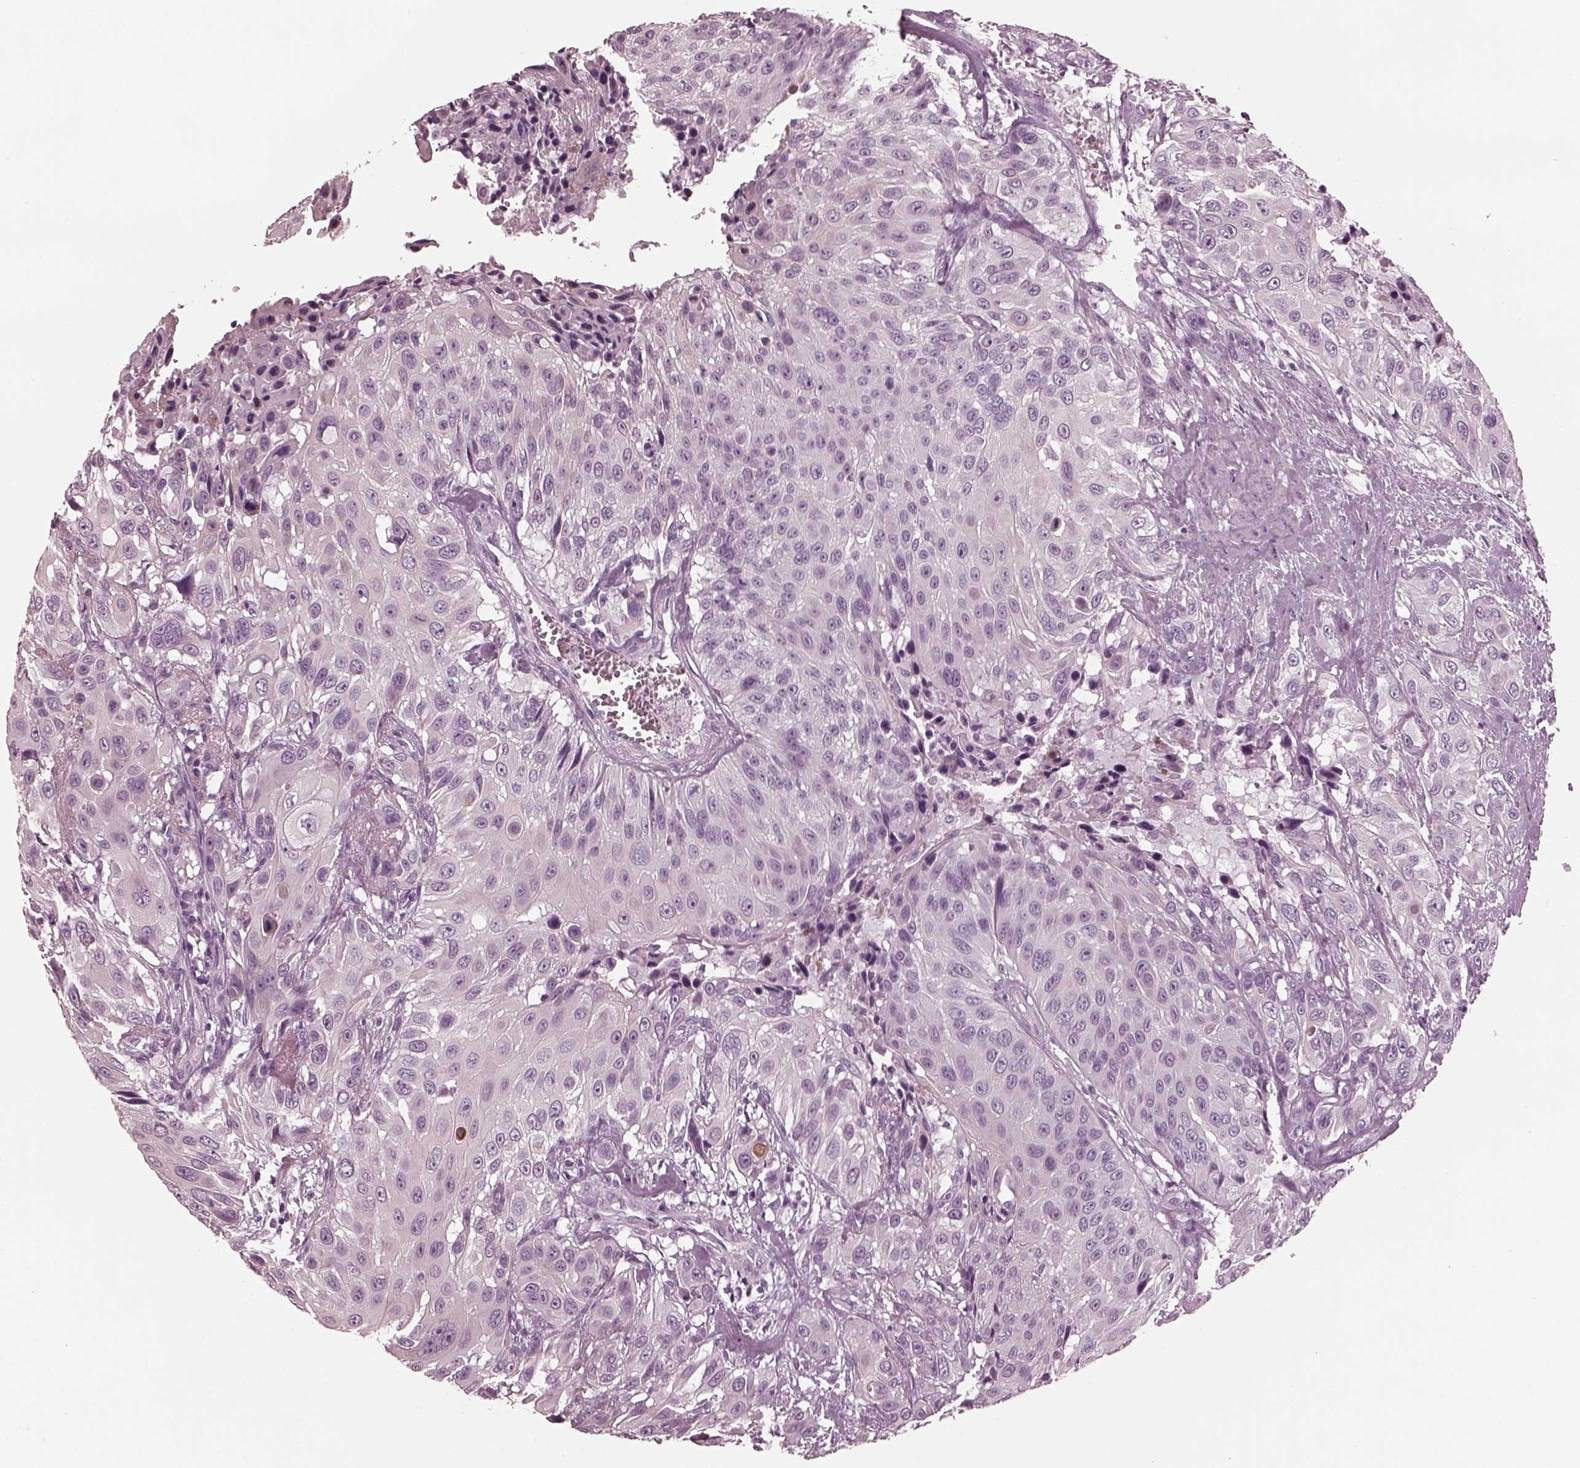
{"staining": {"intensity": "negative", "quantity": "none", "location": "none"}, "tissue": "urothelial cancer", "cell_type": "Tumor cells", "image_type": "cancer", "snomed": [{"axis": "morphology", "description": "Urothelial carcinoma, NOS"}, {"axis": "topography", "description": "Urinary bladder"}], "caption": "Immunohistochemical staining of urothelial cancer exhibits no significant positivity in tumor cells.", "gene": "GRM6", "patient": {"sex": "male", "age": 55}}